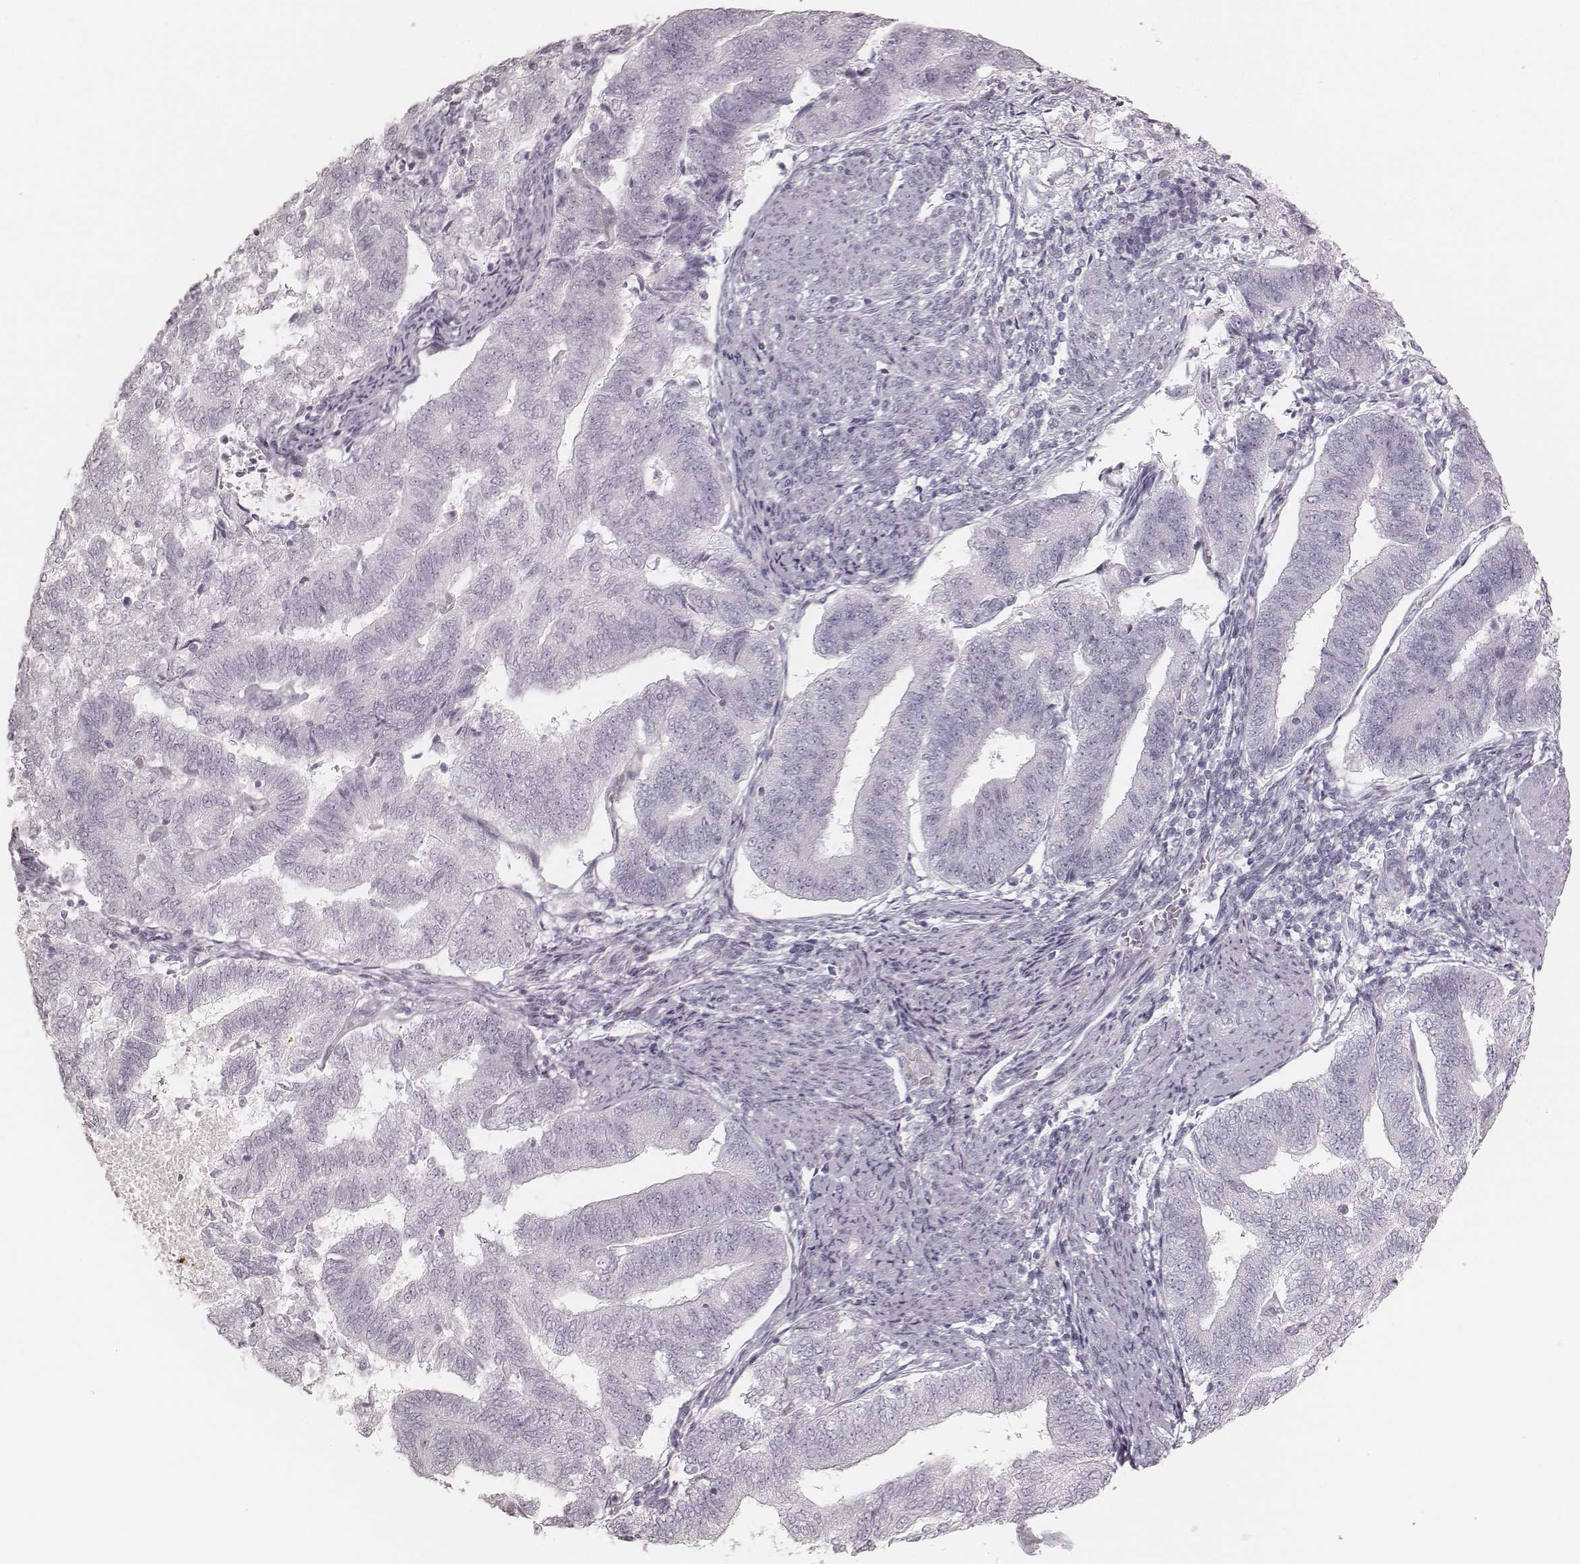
{"staining": {"intensity": "negative", "quantity": "none", "location": "none"}, "tissue": "endometrial cancer", "cell_type": "Tumor cells", "image_type": "cancer", "snomed": [{"axis": "morphology", "description": "Adenocarcinoma, NOS"}, {"axis": "topography", "description": "Endometrium"}], "caption": "The IHC photomicrograph has no significant positivity in tumor cells of endometrial cancer (adenocarcinoma) tissue.", "gene": "KRT82", "patient": {"sex": "female", "age": 65}}